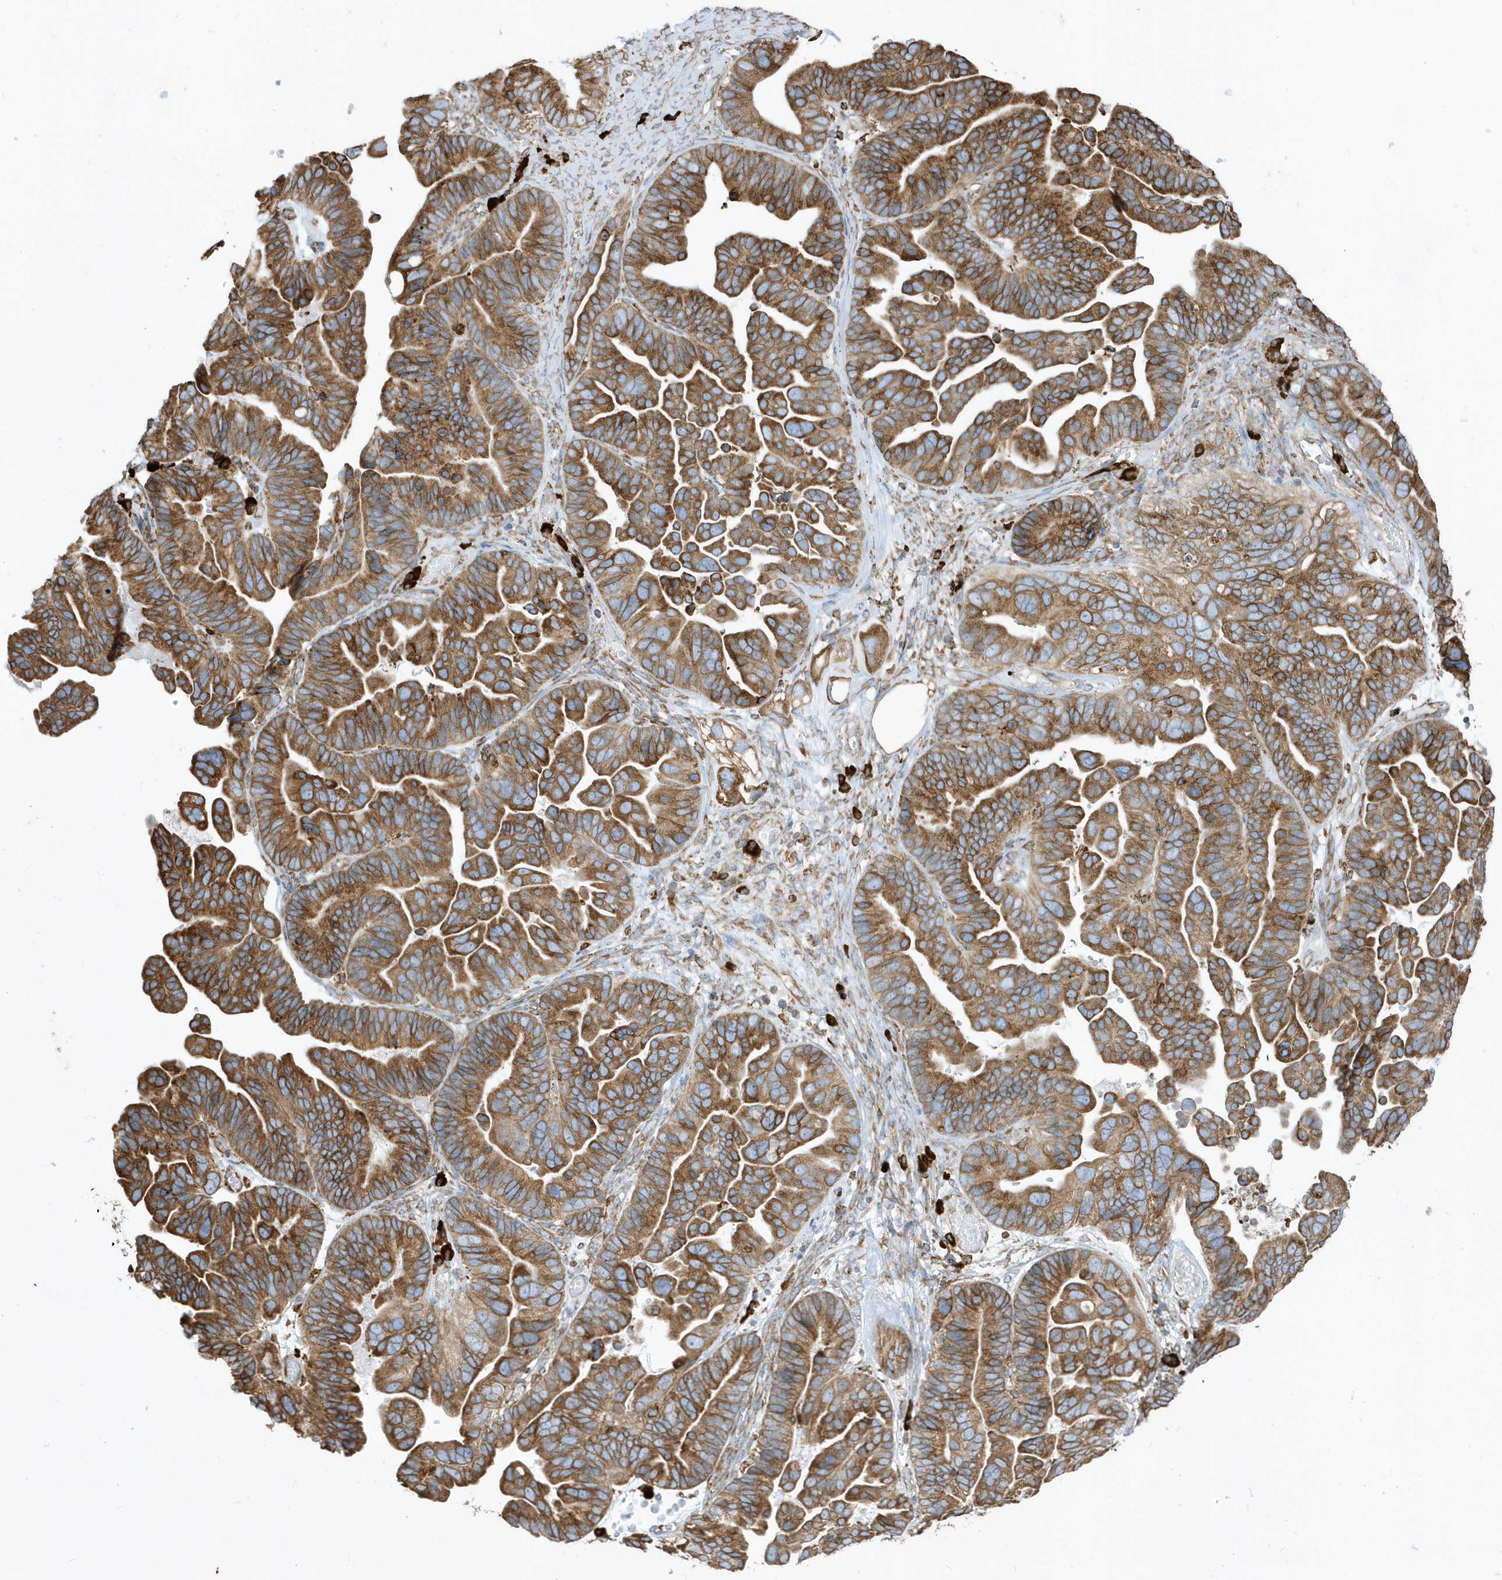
{"staining": {"intensity": "strong", "quantity": ">75%", "location": "cytoplasmic/membranous"}, "tissue": "ovarian cancer", "cell_type": "Tumor cells", "image_type": "cancer", "snomed": [{"axis": "morphology", "description": "Cystadenocarcinoma, serous, NOS"}, {"axis": "topography", "description": "Ovary"}], "caption": "DAB immunohistochemical staining of human ovarian serous cystadenocarcinoma displays strong cytoplasmic/membranous protein expression in approximately >75% of tumor cells. Nuclei are stained in blue.", "gene": "PDIA6", "patient": {"sex": "female", "age": 56}}